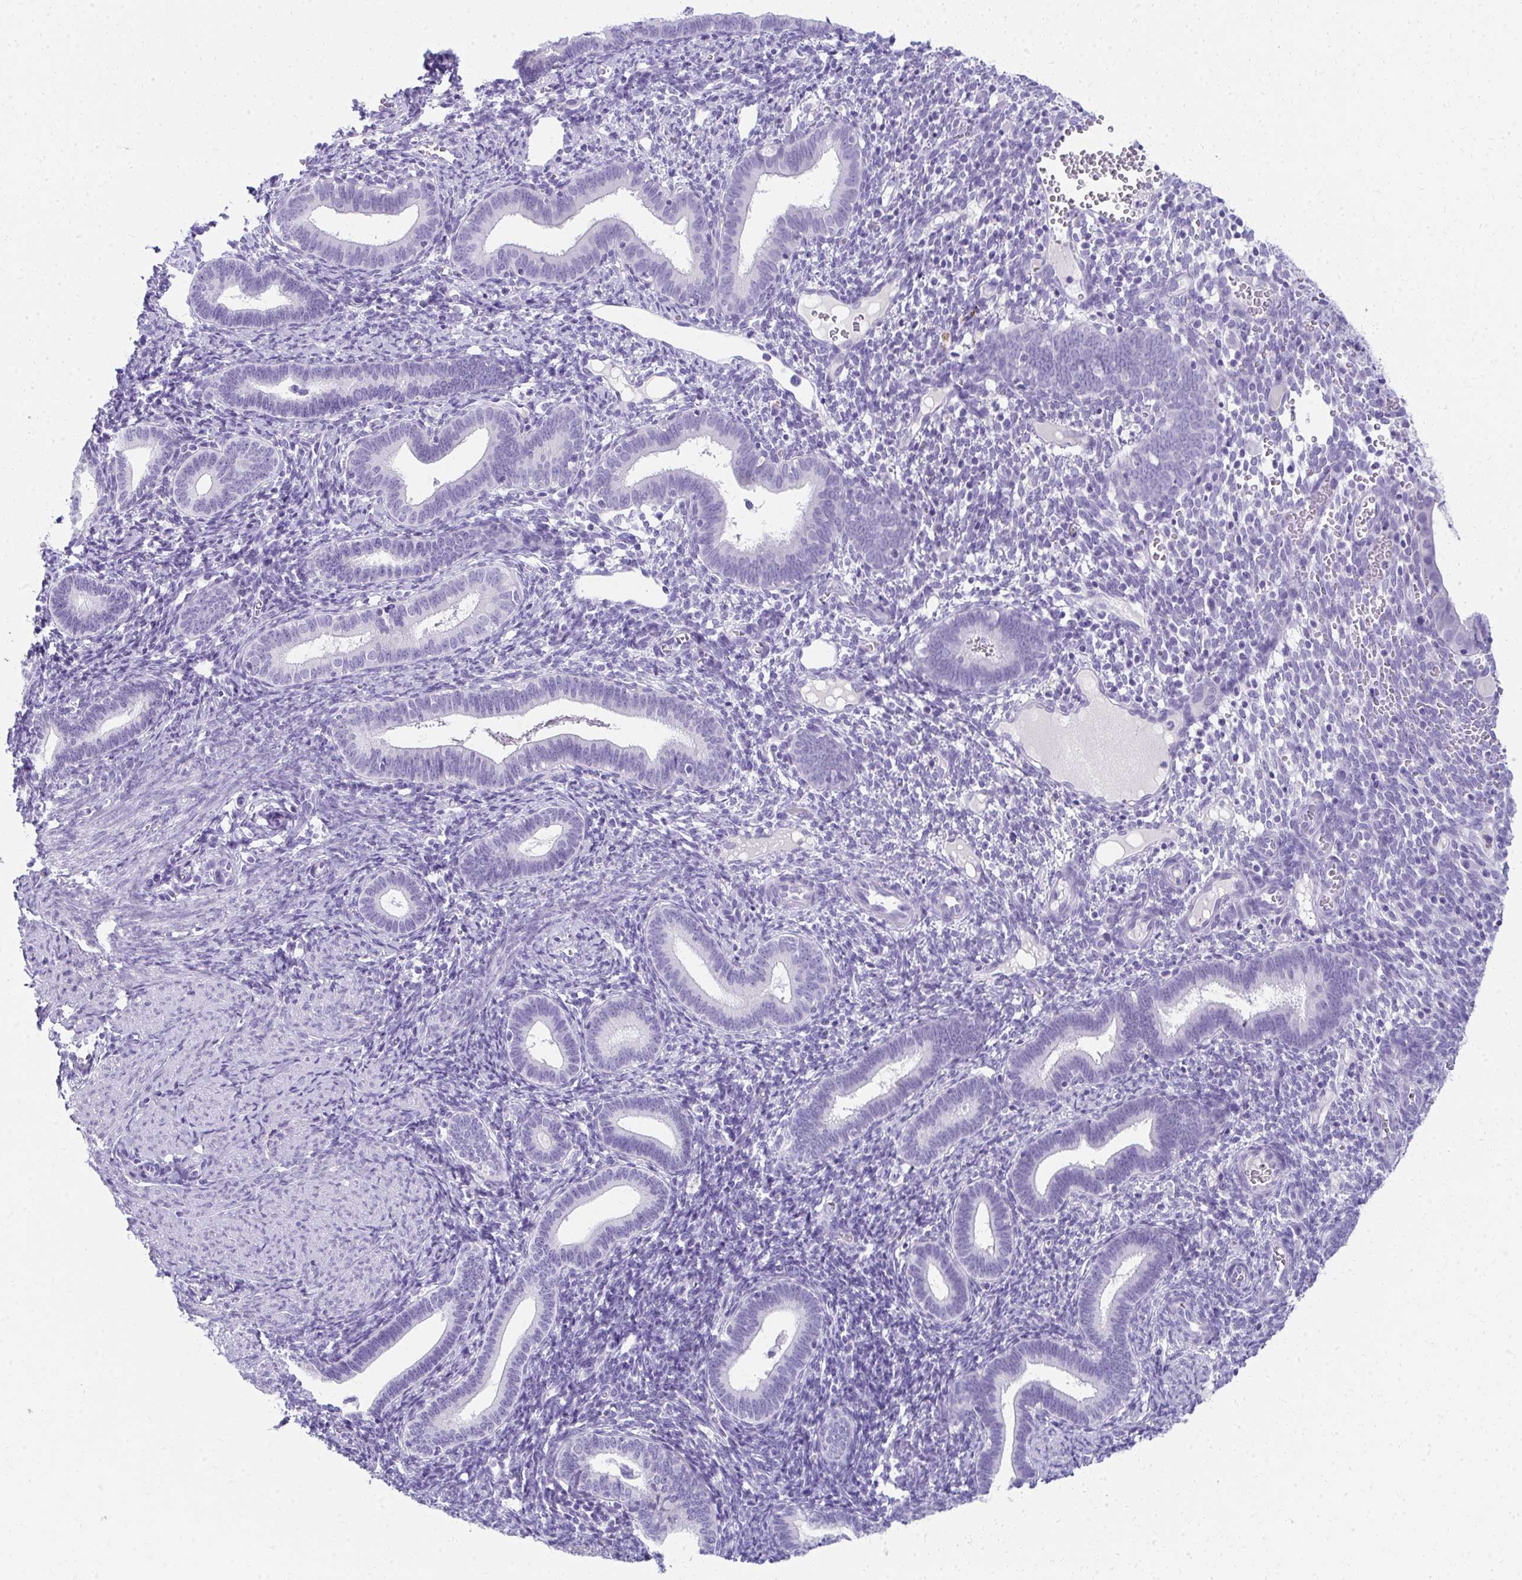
{"staining": {"intensity": "negative", "quantity": "none", "location": "none"}, "tissue": "endometrium", "cell_type": "Cells in endometrial stroma", "image_type": "normal", "snomed": [{"axis": "morphology", "description": "Normal tissue, NOS"}, {"axis": "topography", "description": "Endometrium"}], "caption": "High power microscopy image of an immunohistochemistry histopathology image of unremarkable endometrium, revealing no significant staining in cells in endometrial stroma.", "gene": "SEC14L3", "patient": {"sex": "female", "age": 41}}